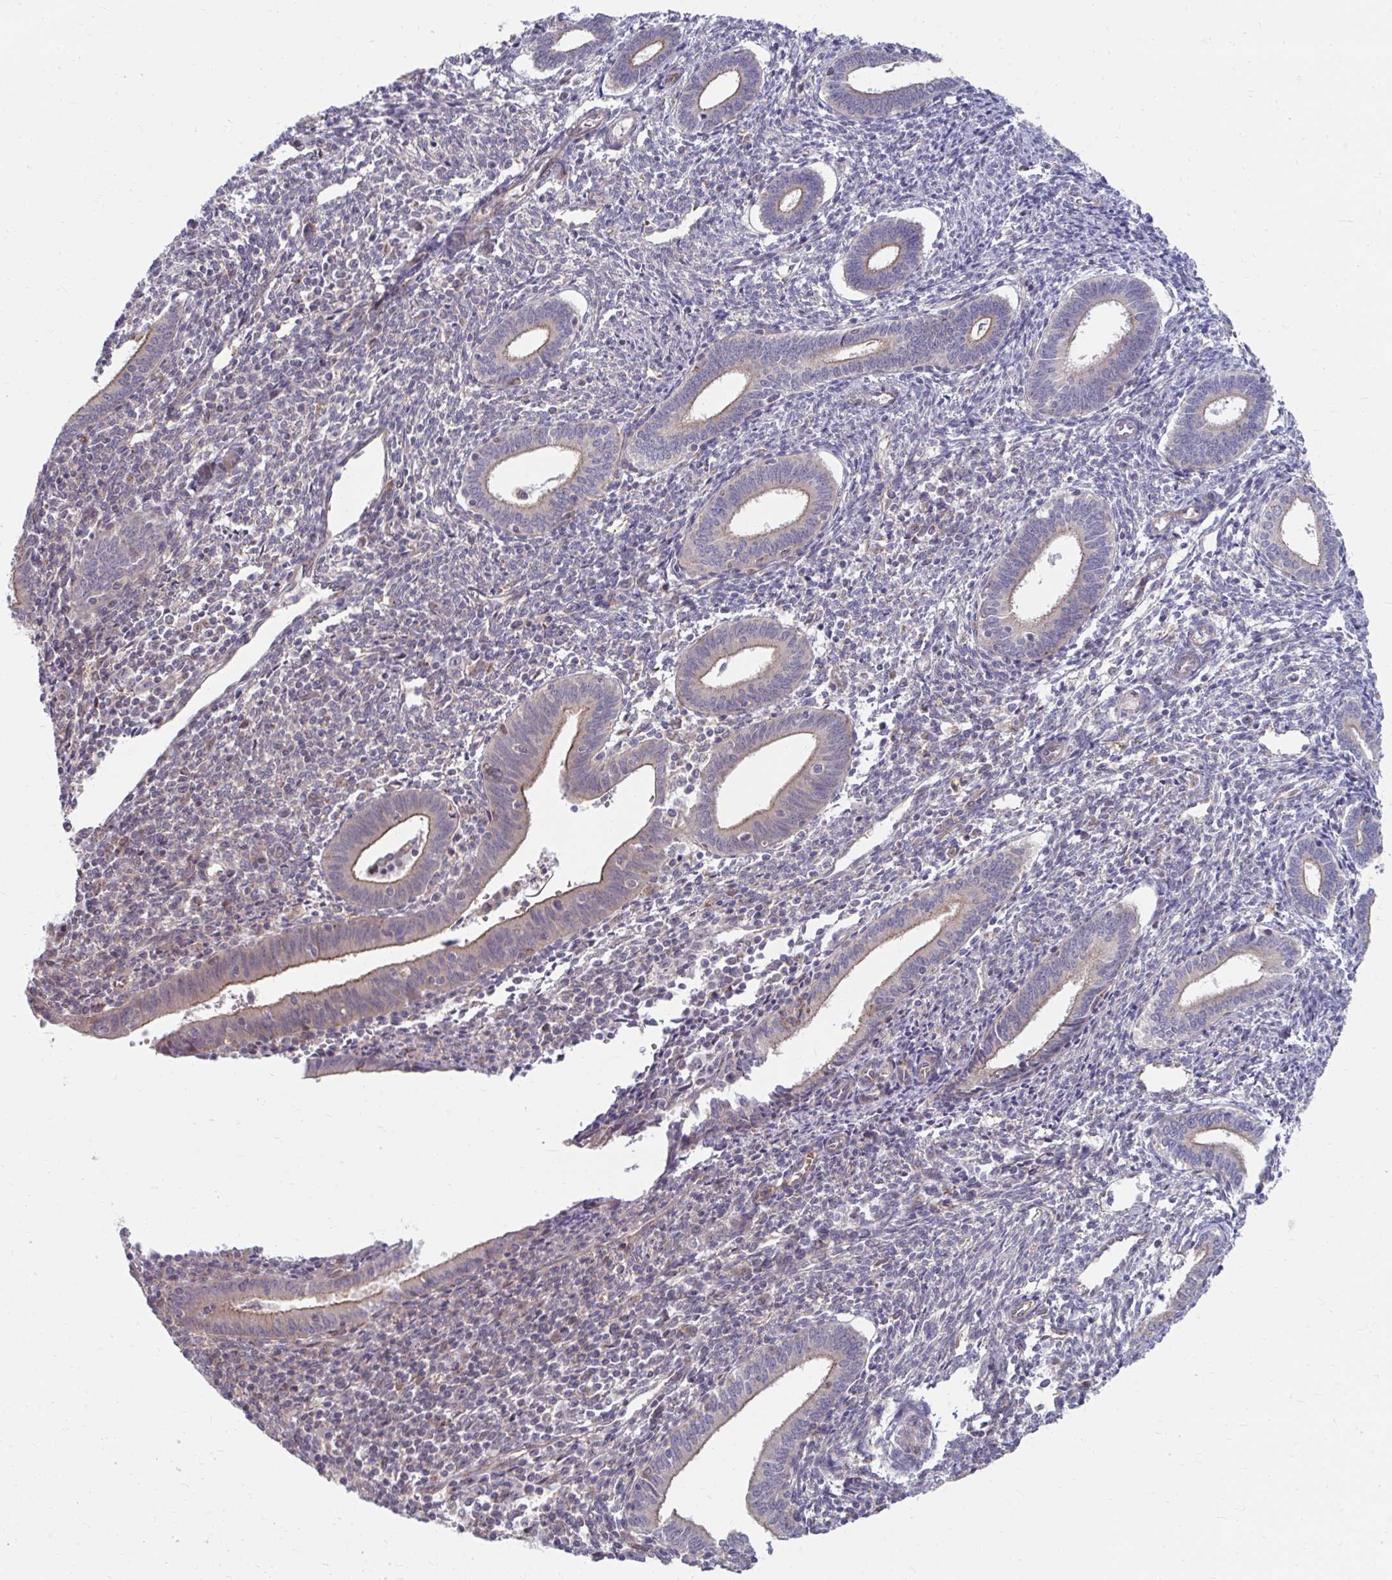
{"staining": {"intensity": "negative", "quantity": "none", "location": "none"}, "tissue": "endometrium", "cell_type": "Cells in endometrial stroma", "image_type": "normal", "snomed": [{"axis": "morphology", "description": "Normal tissue, NOS"}, {"axis": "topography", "description": "Endometrium"}], "caption": "An immunohistochemistry (IHC) image of benign endometrium is shown. There is no staining in cells in endometrial stroma of endometrium.", "gene": "ITPR2", "patient": {"sex": "female", "age": 41}}